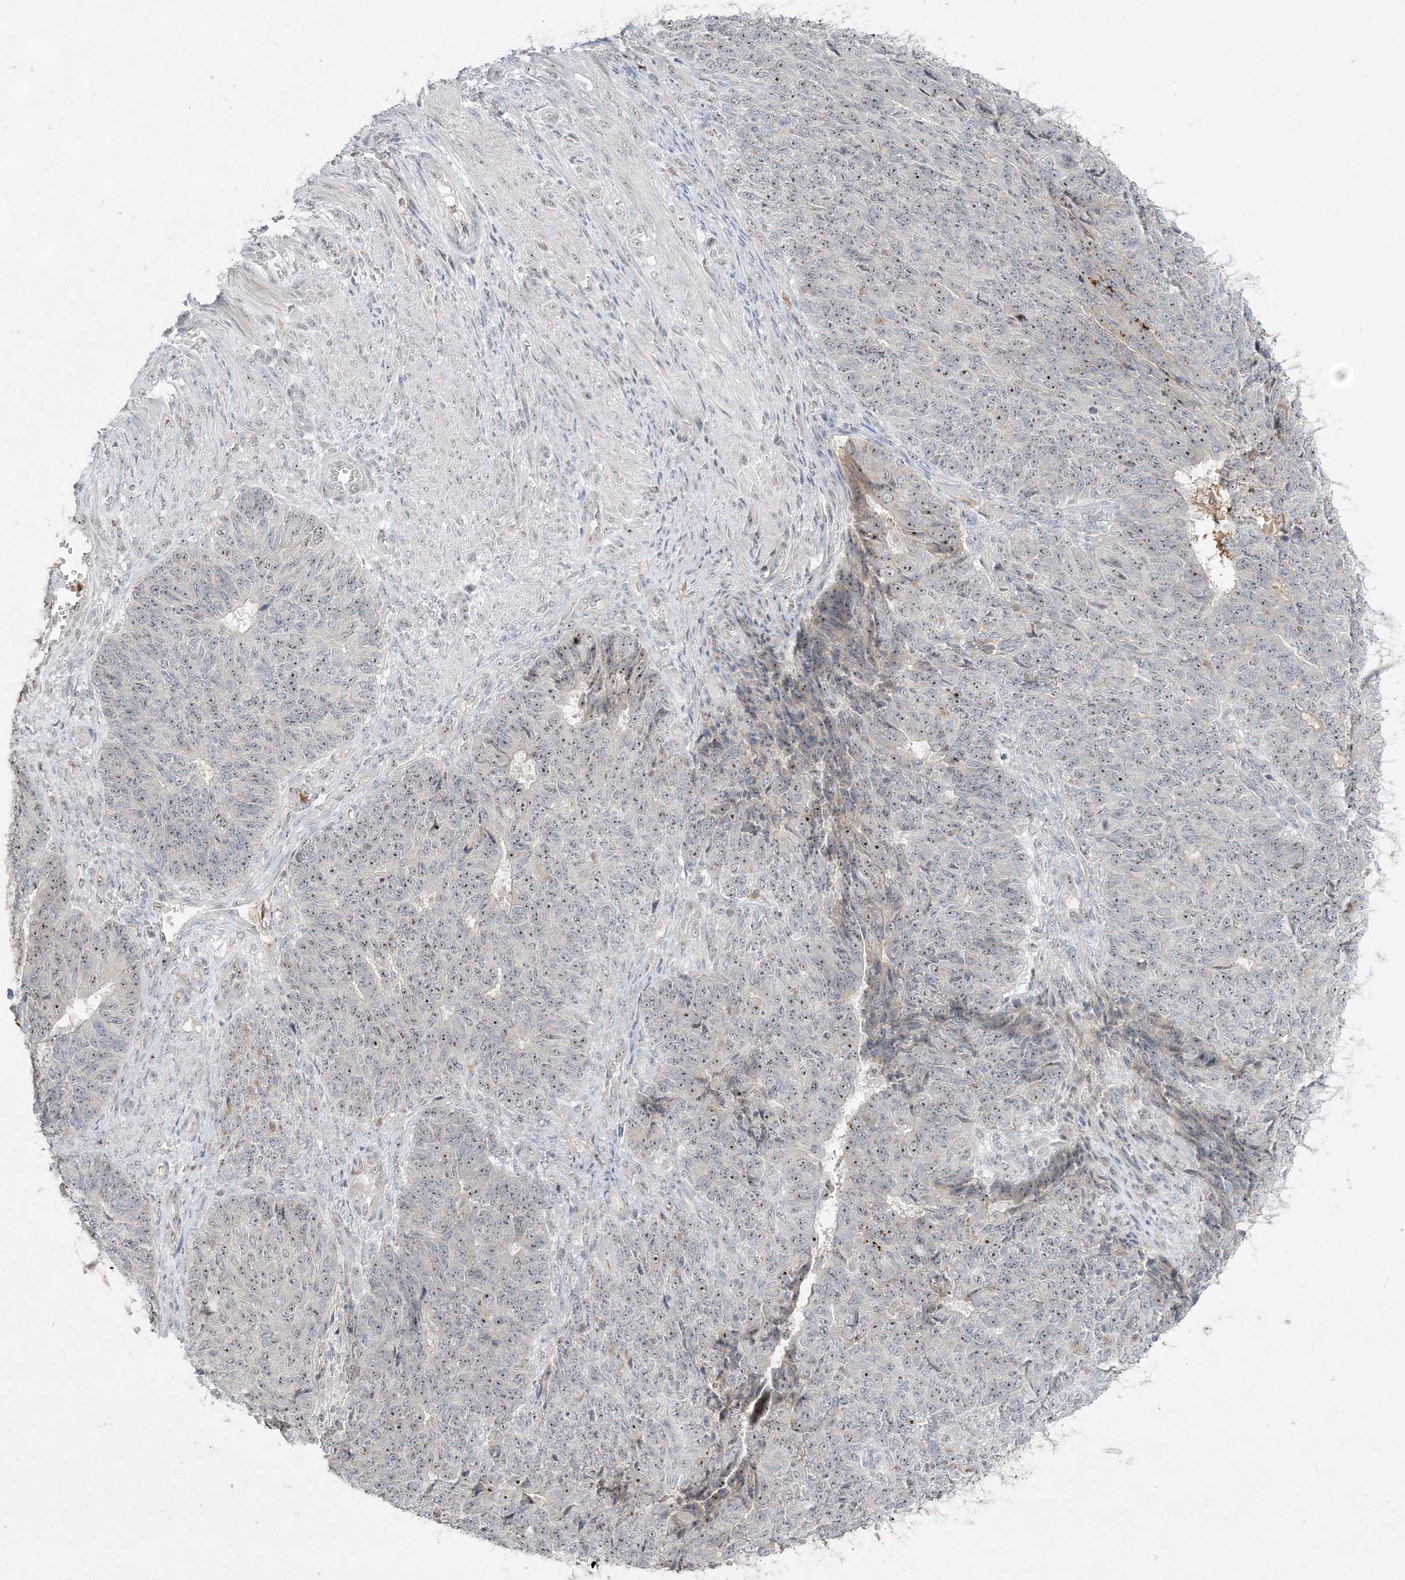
{"staining": {"intensity": "moderate", "quantity": "25%-75%", "location": "nuclear"}, "tissue": "endometrial cancer", "cell_type": "Tumor cells", "image_type": "cancer", "snomed": [{"axis": "morphology", "description": "Adenocarcinoma, NOS"}, {"axis": "topography", "description": "Endometrium"}], "caption": "There is medium levels of moderate nuclear positivity in tumor cells of endometrial cancer (adenocarcinoma), as demonstrated by immunohistochemical staining (brown color).", "gene": "NOP16", "patient": {"sex": "female", "age": 32}}